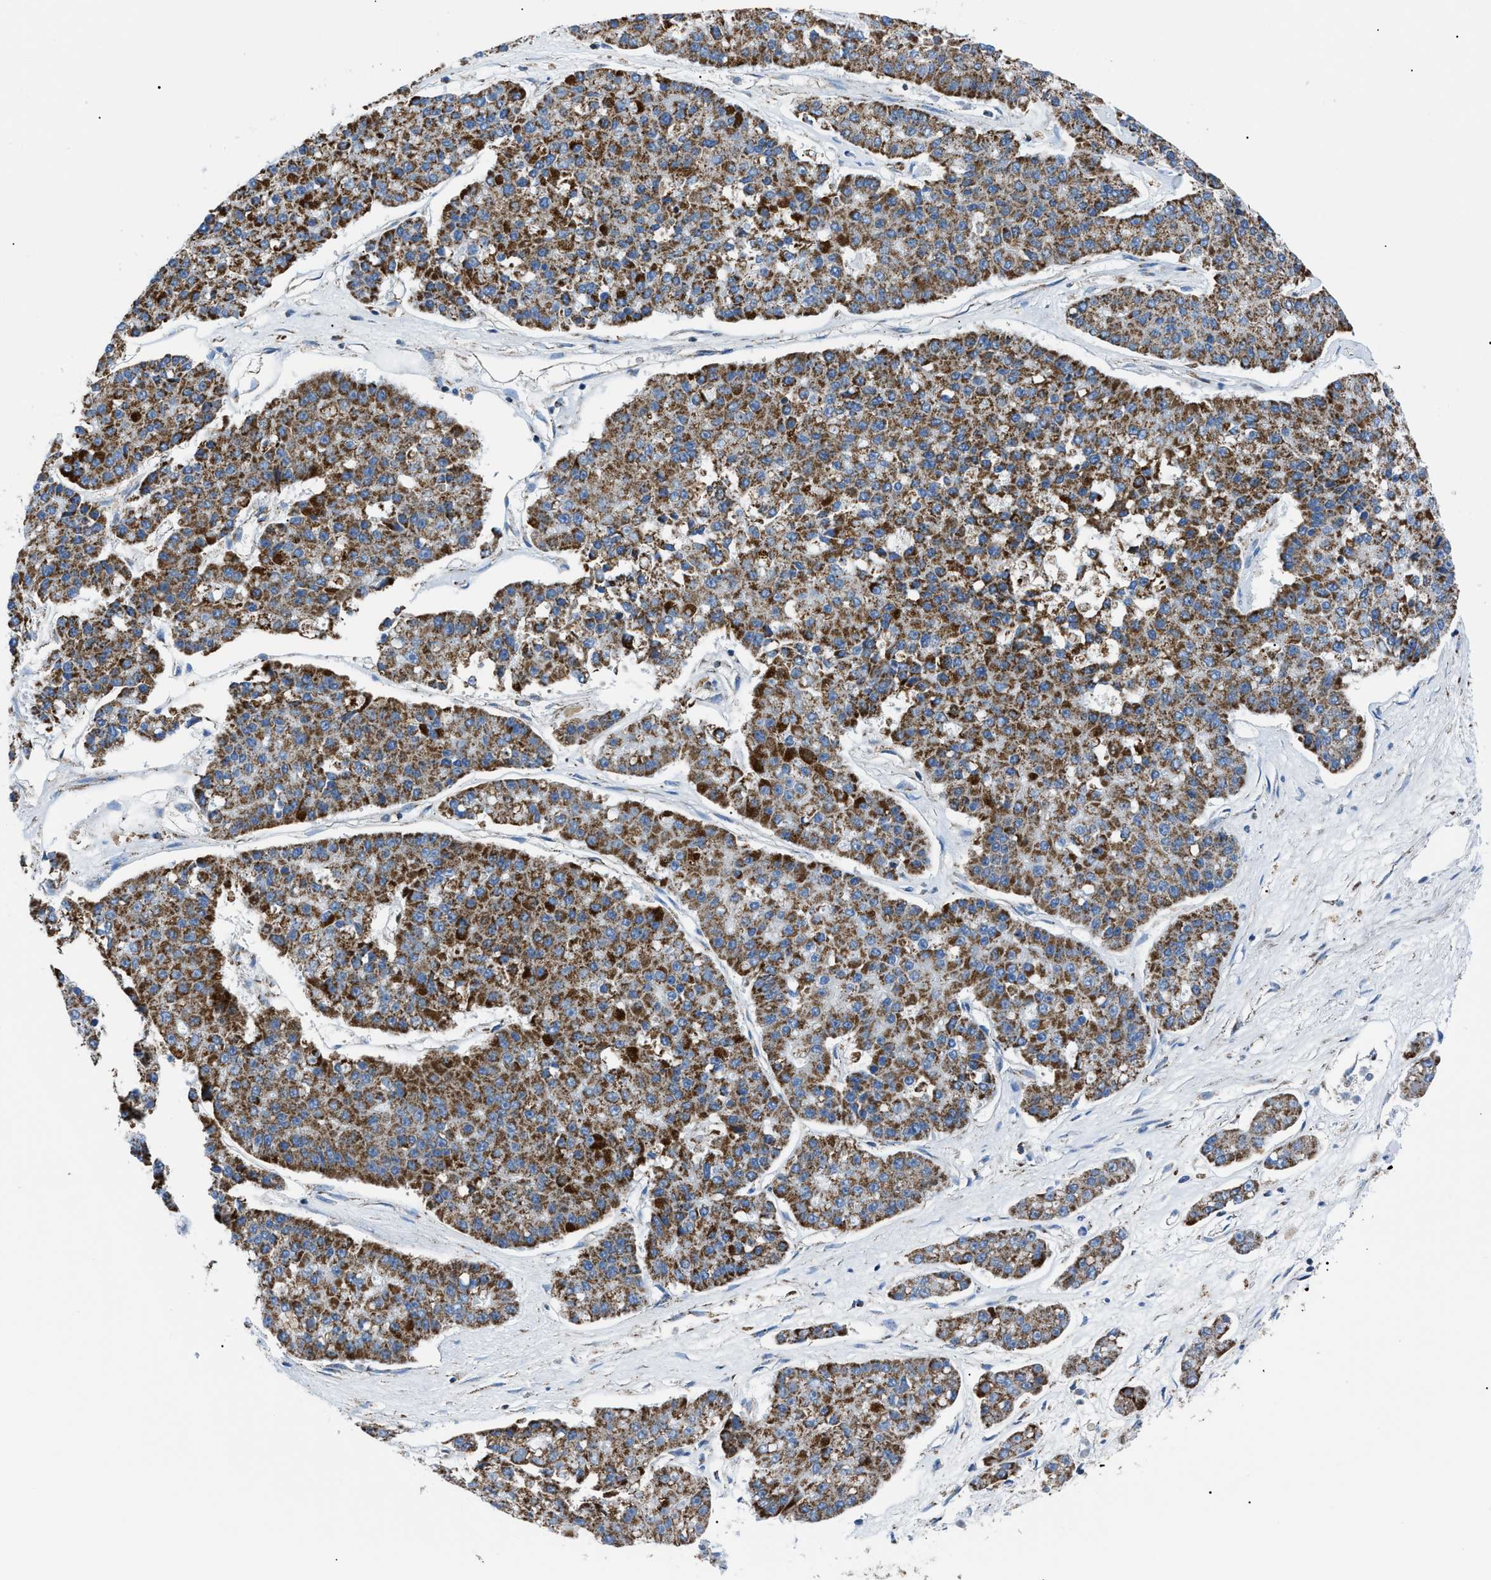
{"staining": {"intensity": "strong", "quantity": ">75%", "location": "cytoplasmic/membranous"}, "tissue": "pancreatic cancer", "cell_type": "Tumor cells", "image_type": "cancer", "snomed": [{"axis": "morphology", "description": "Adenocarcinoma, NOS"}, {"axis": "topography", "description": "Pancreas"}], "caption": "A high amount of strong cytoplasmic/membranous expression is appreciated in approximately >75% of tumor cells in pancreatic cancer tissue.", "gene": "PHB2", "patient": {"sex": "male", "age": 50}}